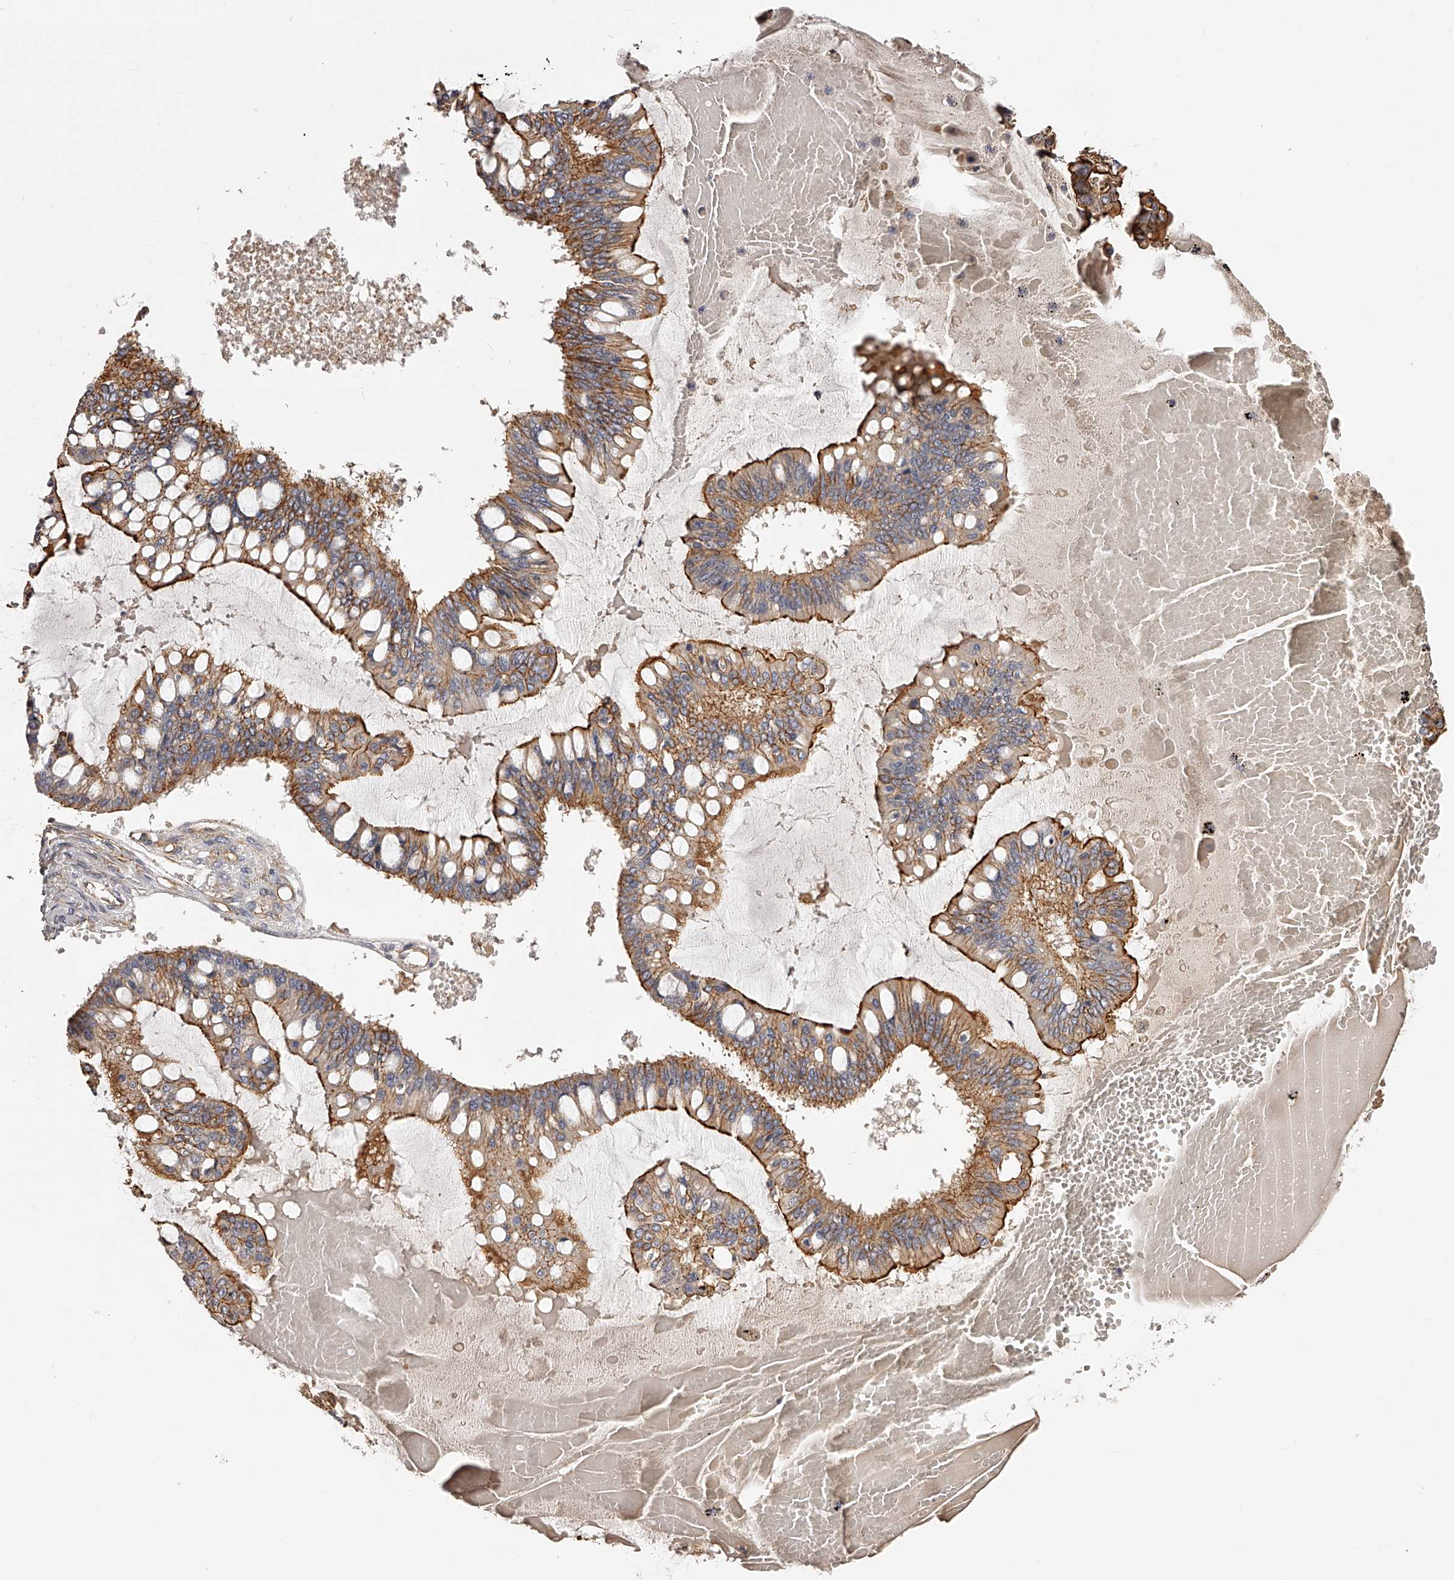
{"staining": {"intensity": "strong", "quantity": ">75%", "location": "cytoplasmic/membranous"}, "tissue": "ovarian cancer", "cell_type": "Tumor cells", "image_type": "cancer", "snomed": [{"axis": "morphology", "description": "Cystadenocarcinoma, mucinous, NOS"}, {"axis": "topography", "description": "Ovary"}], "caption": "An image of mucinous cystadenocarcinoma (ovarian) stained for a protein exhibits strong cytoplasmic/membranous brown staining in tumor cells.", "gene": "LTV1", "patient": {"sex": "female", "age": 73}}